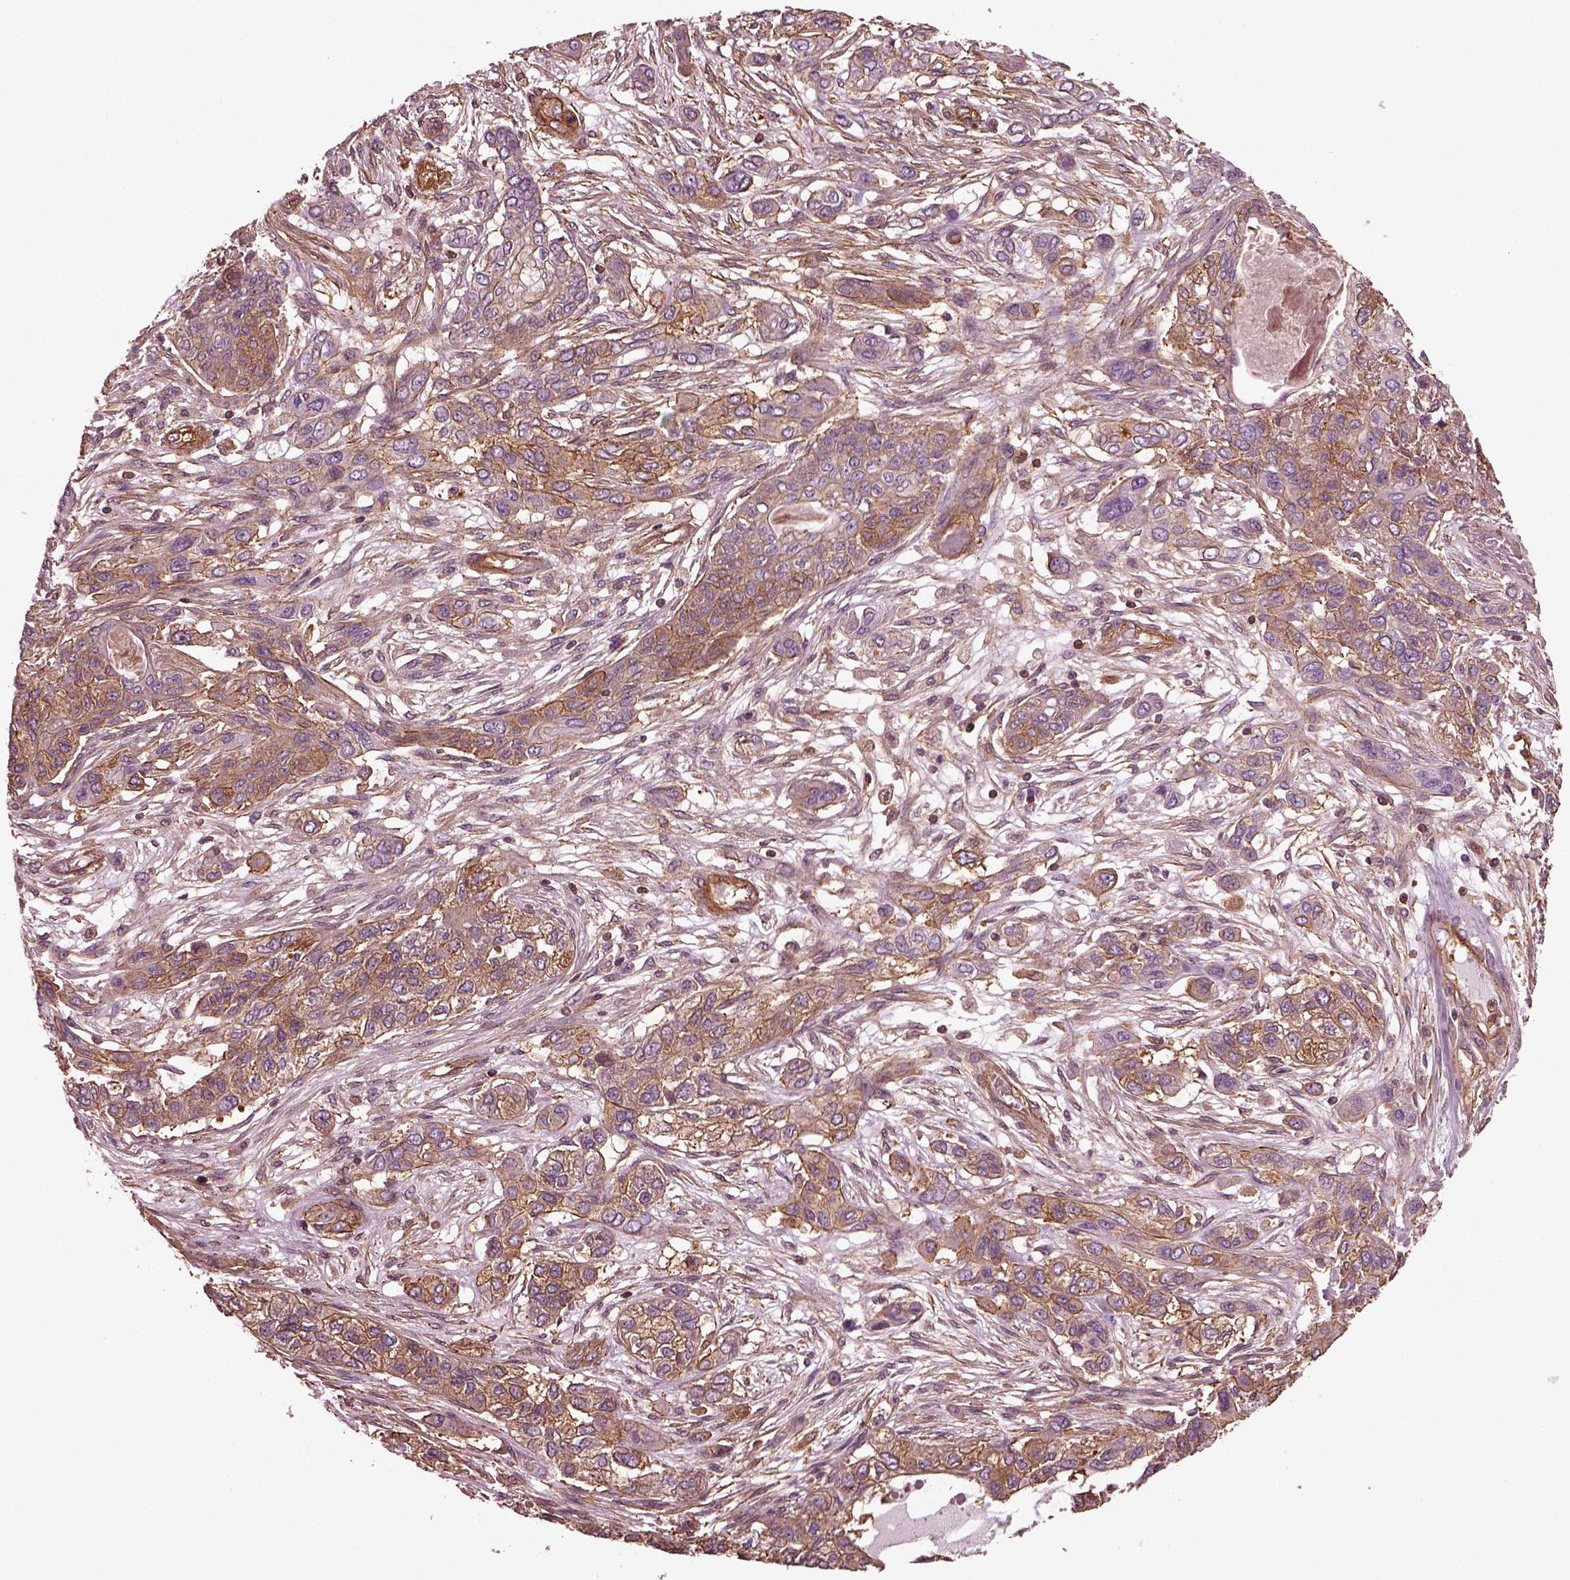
{"staining": {"intensity": "moderate", "quantity": ">75%", "location": "cytoplasmic/membranous"}, "tissue": "lung cancer", "cell_type": "Tumor cells", "image_type": "cancer", "snomed": [{"axis": "morphology", "description": "Squamous cell carcinoma, NOS"}, {"axis": "topography", "description": "Lung"}], "caption": "Immunohistochemical staining of lung squamous cell carcinoma displays medium levels of moderate cytoplasmic/membranous expression in approximately >75% of tumor cells.", "gene": "MYL6", "patient": {"sex": "female", "age": 70}}